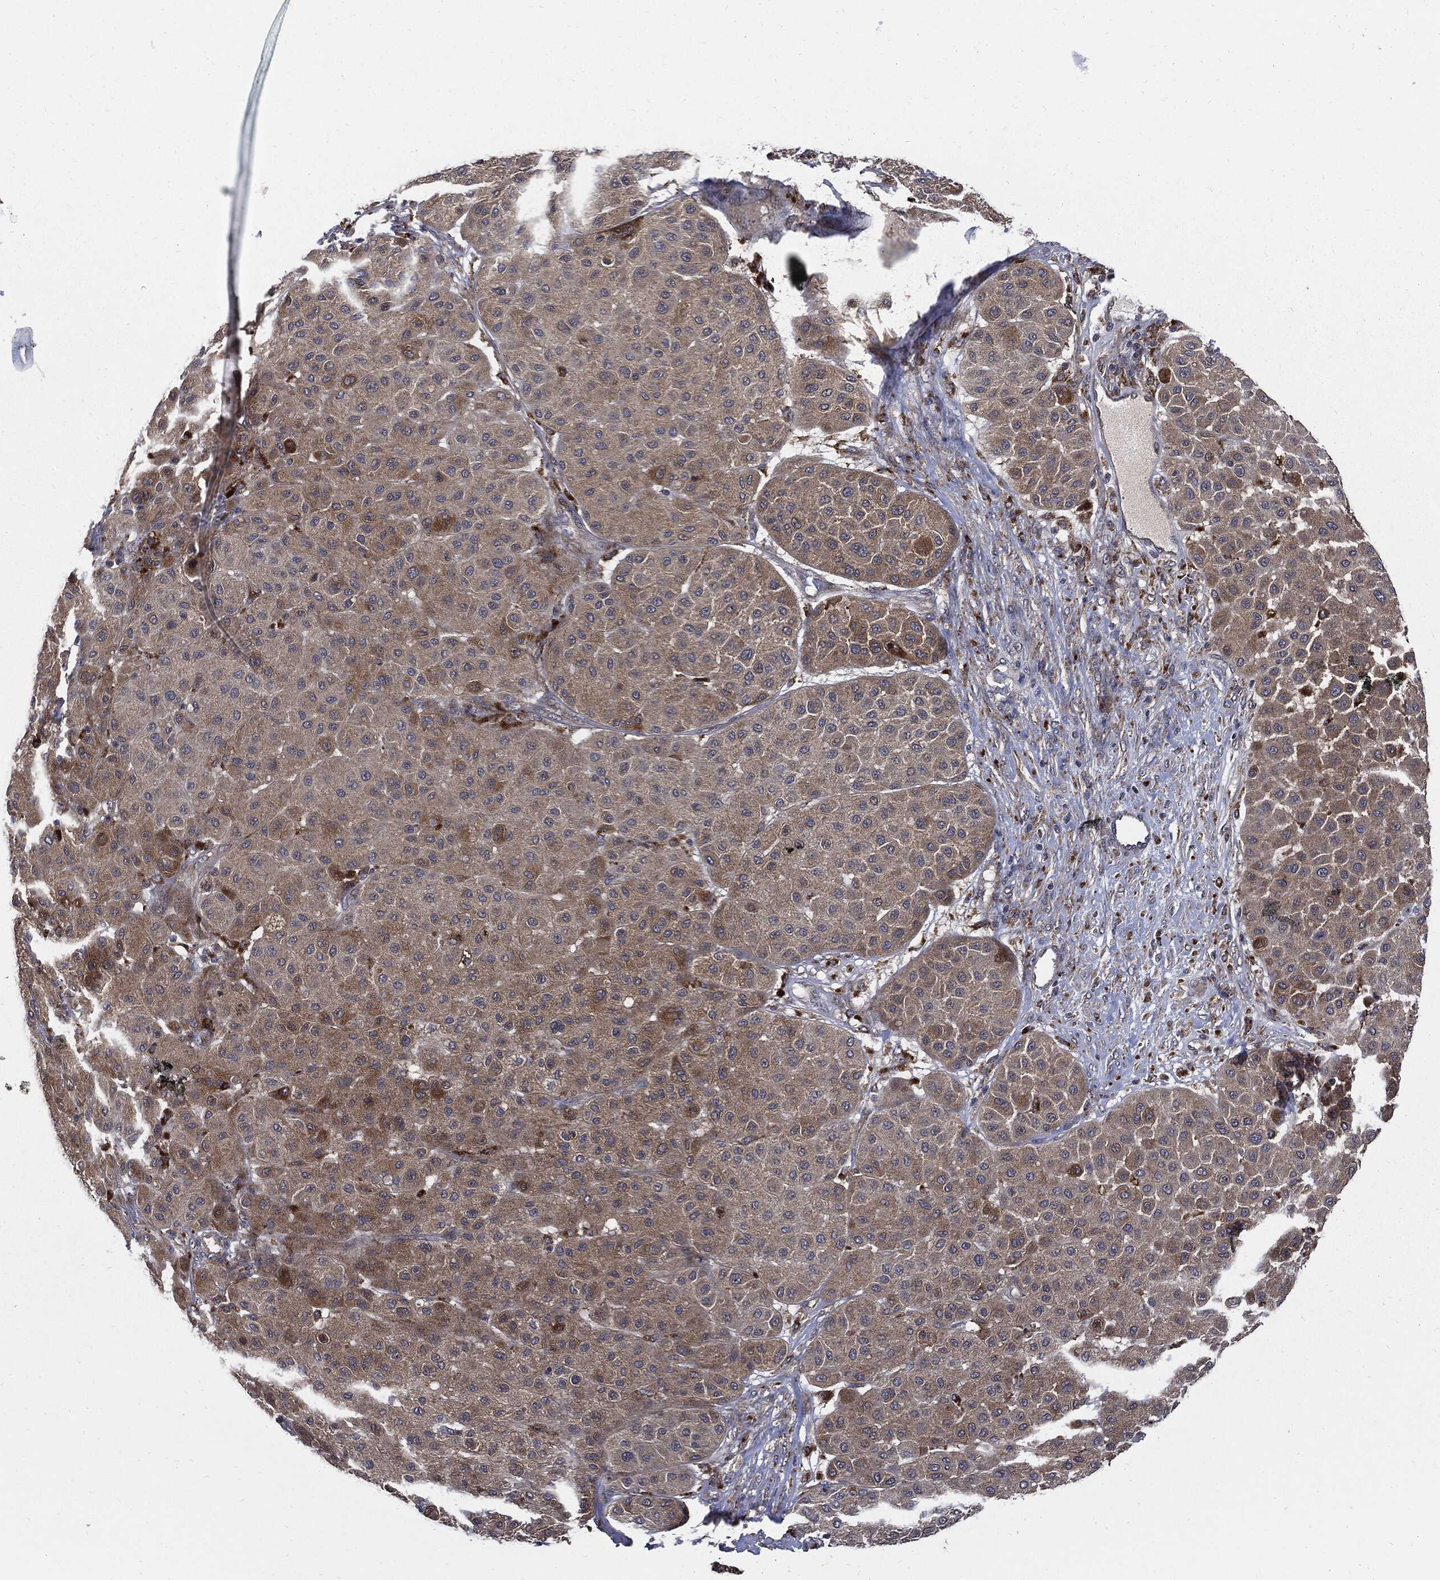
{"staining": {"intensity": "moderate", "quantity": ">75%", "location": "cytoplasmic/membranous"}, "tissue": "melanoma", "cell_type": "Tumor cells", "image_type": "cancer", "snomed": [{"axis": "morphology", "description": "Malignant melanoma, Metastatic site"}, {"axis": "topography", "description": "Smooth muscle"}], "caption": "DAB (3,3'-diaminobenzidine) immunohistochemical staining of human malignant melanoma (metastatic site) reveals moderate cytoplasmic/membranous protein staining in approximately >75% of tumor cells. (DAB IHC, brown staining for protein, blue staining for nuclei).", "gene": "SLC31A2", "patient": {"sex": "male", "age": 41}}